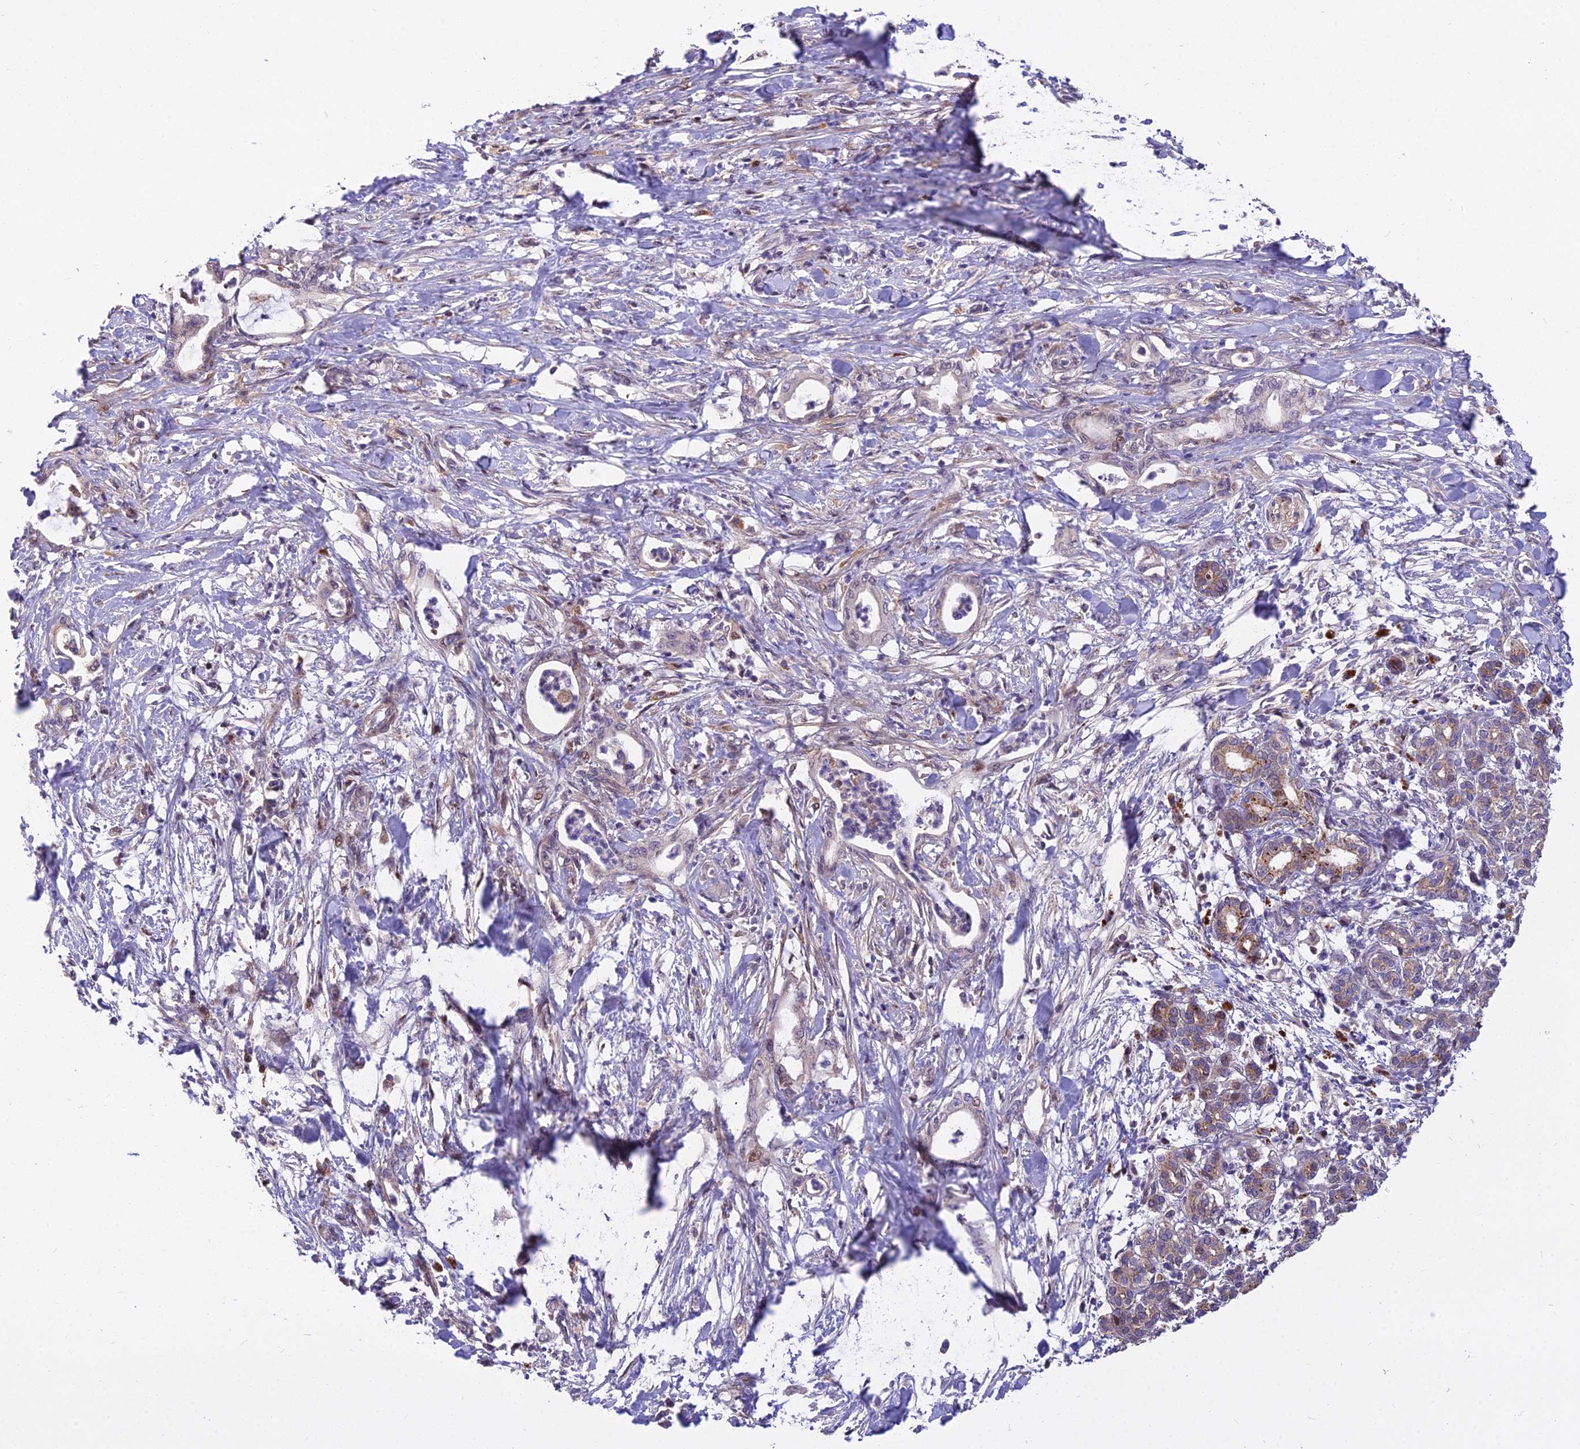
{"staining": {"intensity": "negative", "quantity": "none", "location": "none"}, "tissue": "pancreatic cancer", "cell_type": "Tumor cells", "image_type": "cancer", "snomed": [{"axis": "morphology", "description": "Adenocarcinoma, NOS"}, {"axis": "topography", "description": "Pancreas"}], "caption": "The immunohistochemistry photomicrograph has no significant positivity in tumor cells of pancreatic cancer (adenocarcinoma) tissue.", "gene": "GLYATL3", "patient": {"sex": "female", "age": 55}}